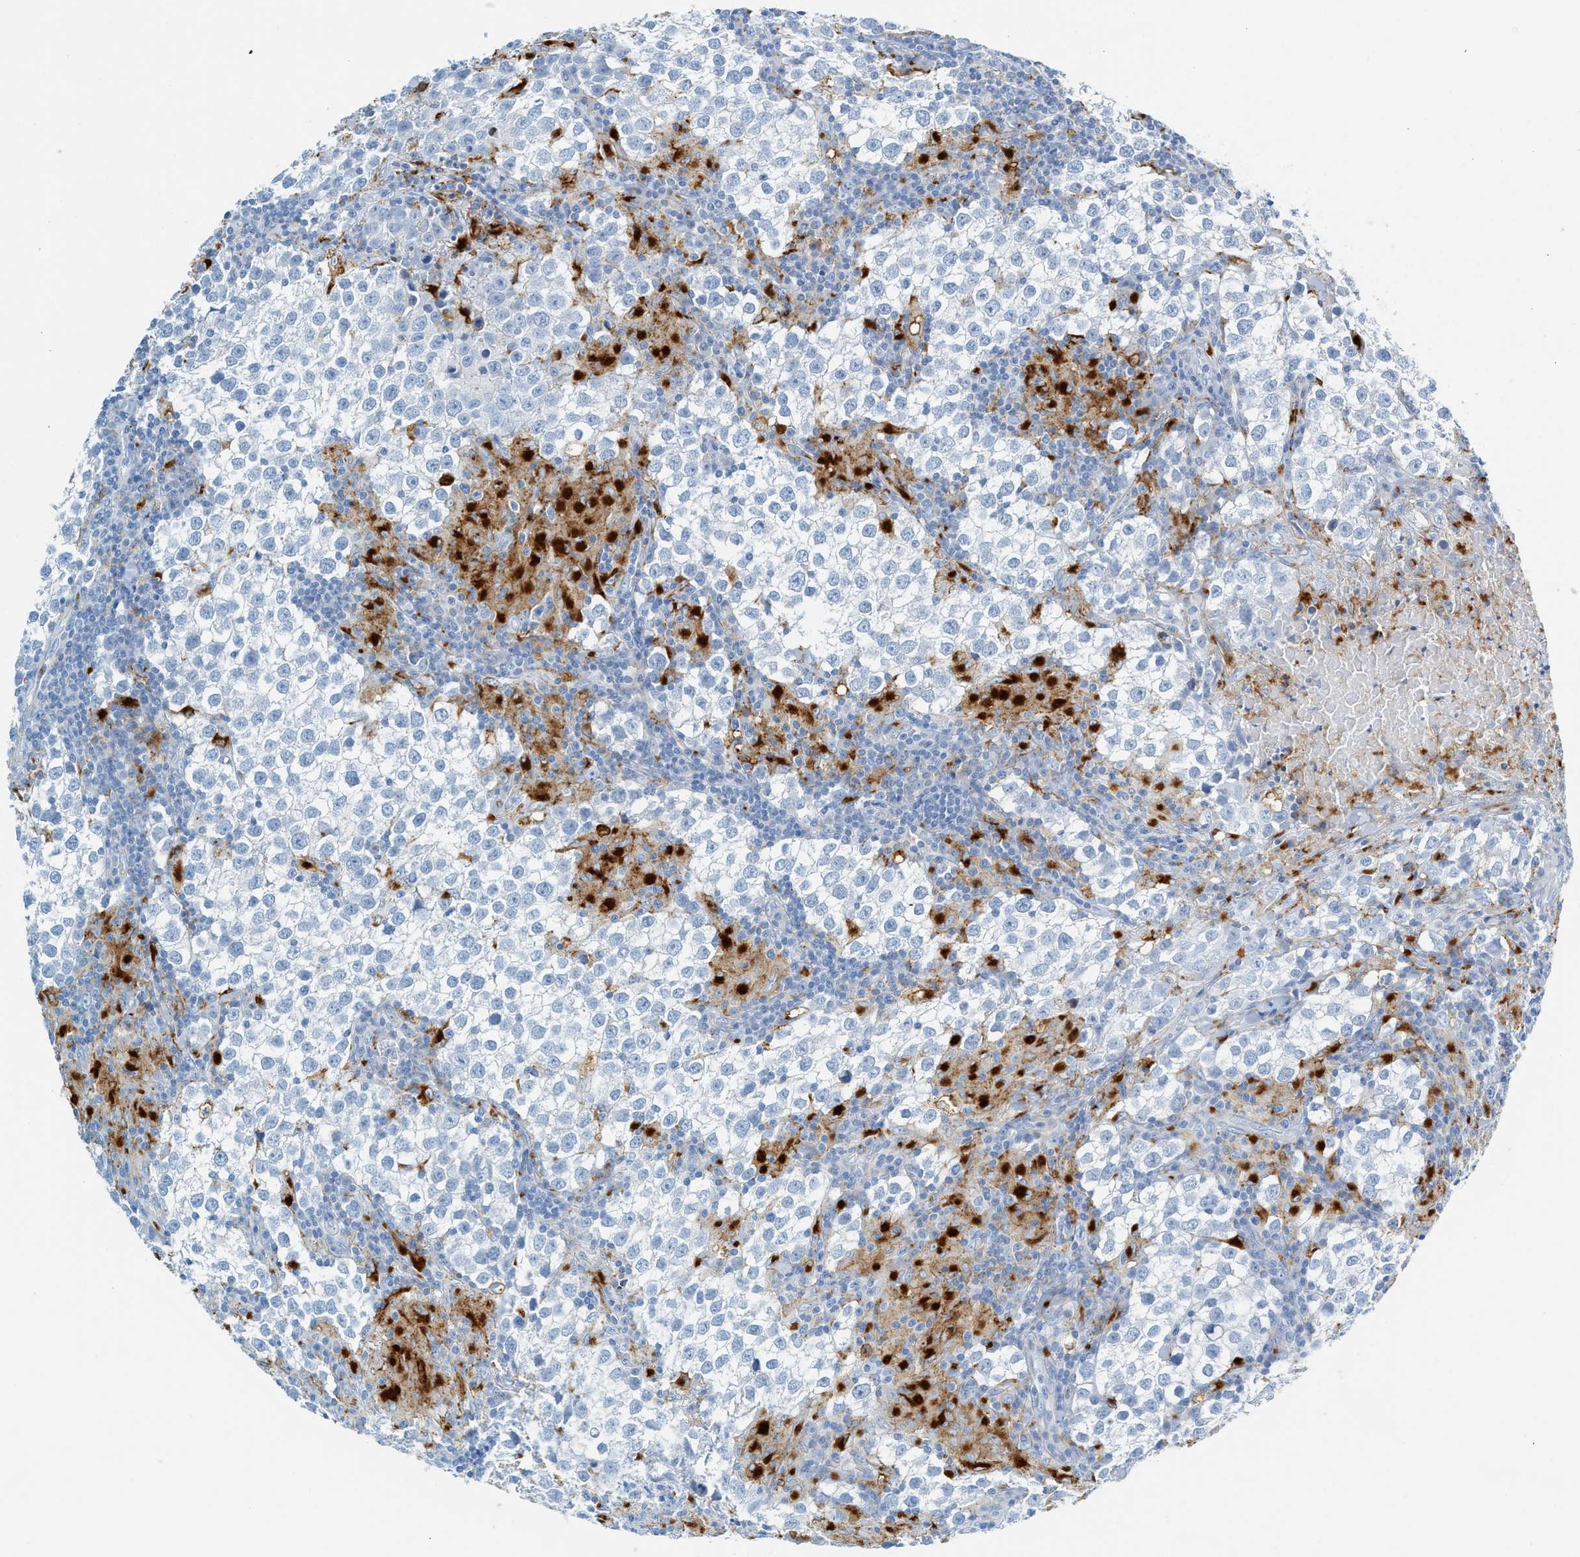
{"staining": {"intensity": "negative", "quantity": "none", "location": "none"}, "tissue": "testis cancer", "cell_type": "Tumor cells", "image_type": "cancer", "snomed": [{"axis": "morphology", "description": "Seminoma, NOS"}, {"axis": "morphology", "description": "Carcinoma, Embryonal, NOS"}, {"axis": "topography", "description": "Testis"}], "caption": "DAB (3,3'-diaminobenzidine) immunohistochemical staining of testis cancer reveals no significant positivity in tumor cells.", "gene": "C21orf62", "patient": {"sex": "male", "age": 36}}